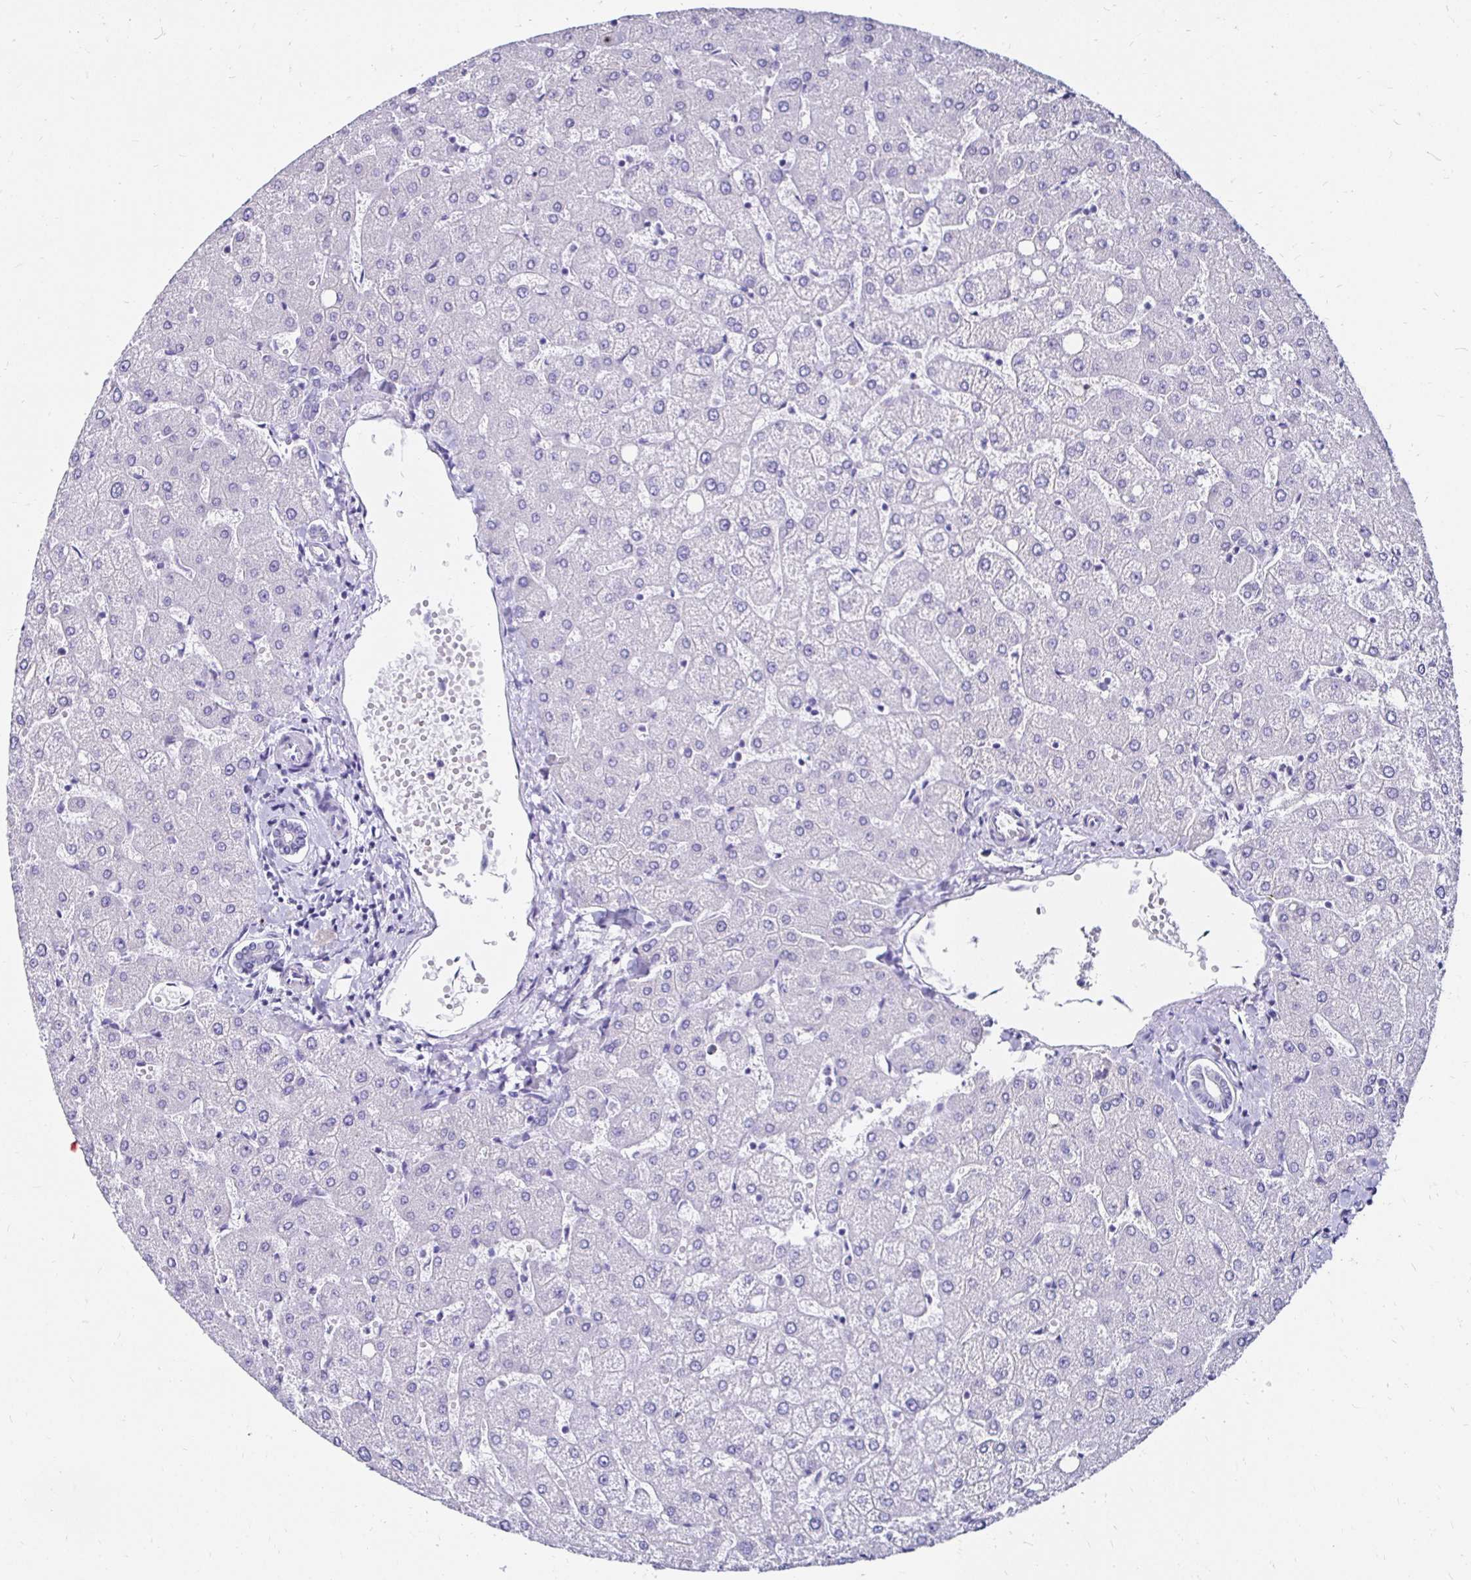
{"staining": {"intensity": "negative", "quantity": "none", "location": "none"}, "tissue": "liver", "cell_type": "Cholangiocytes", "image_type": "normal", "snomed": [{"axis": "morphology", "description": "Normal tissue, NOS"}, {"axis": "topography", "description": "Liver"}], "caption": "Micrograph shows no protein positivity in cholangiocytes of unremarkable liver.", "gene": "KCNT1", "patient": {"sex": "female", "age": 54}}